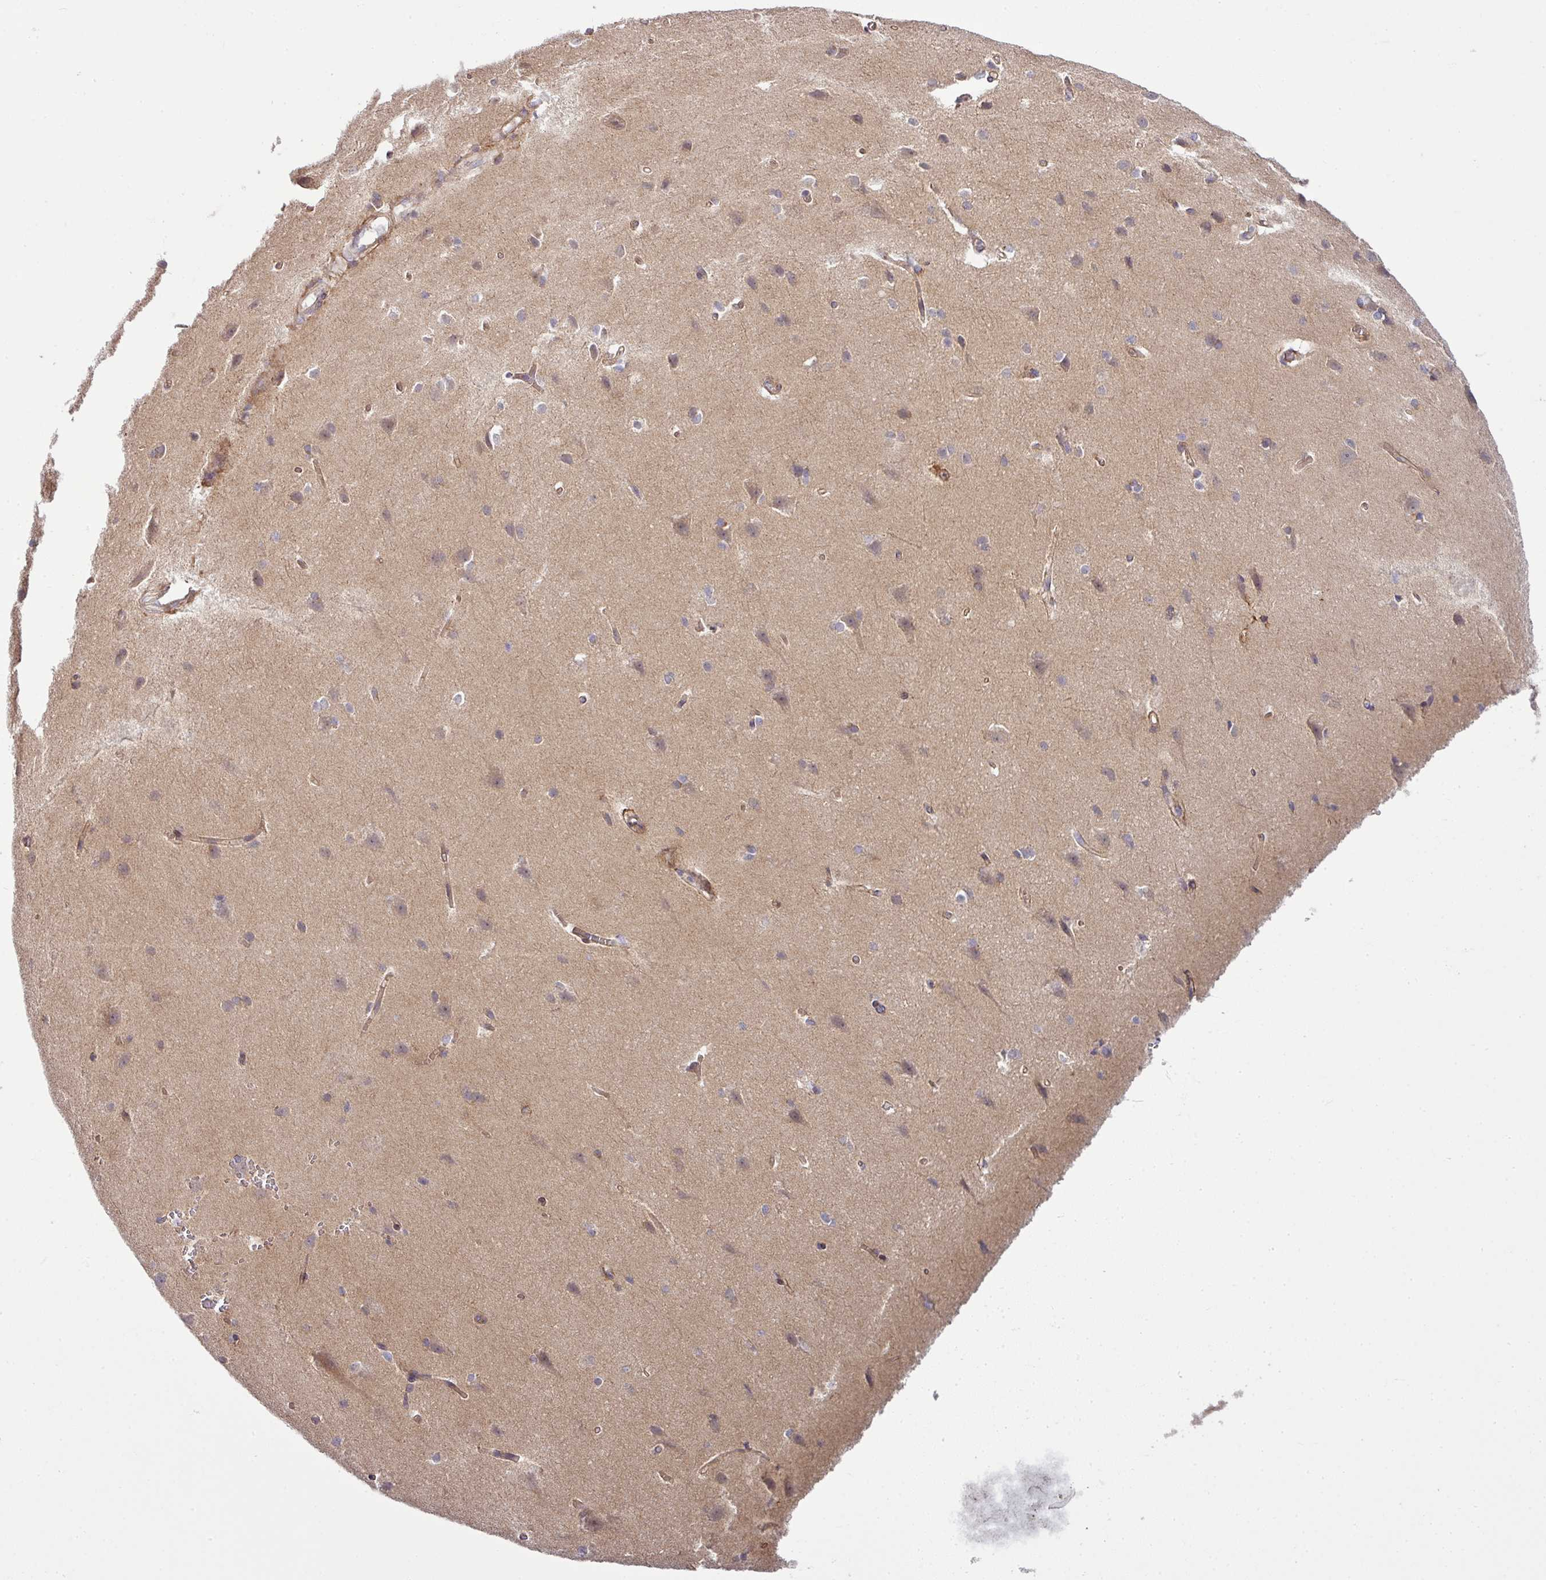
{"staining": {"intensity": "moderate", "quantity": ">75%", "location": "cytoplasmic/membranous"}, "tissue": "cerebral cortex", "cell_type": "Endothelial cells", "image_type": "normal", "snomed": [{"axis": "morphology", "description": "Normal tissue, NOS"}, {"axis": "topography", "description": "Cerebral cortex"}], "caption": "Immunohistochemical staining of normal cerebral cortex demonstrates medium levels of moderate cytoplasmic/membranous expression in approximately >75% of endothelial cells.", "gene": "TIMMDC1", "patient": {"sex": "male", "age": 37}}